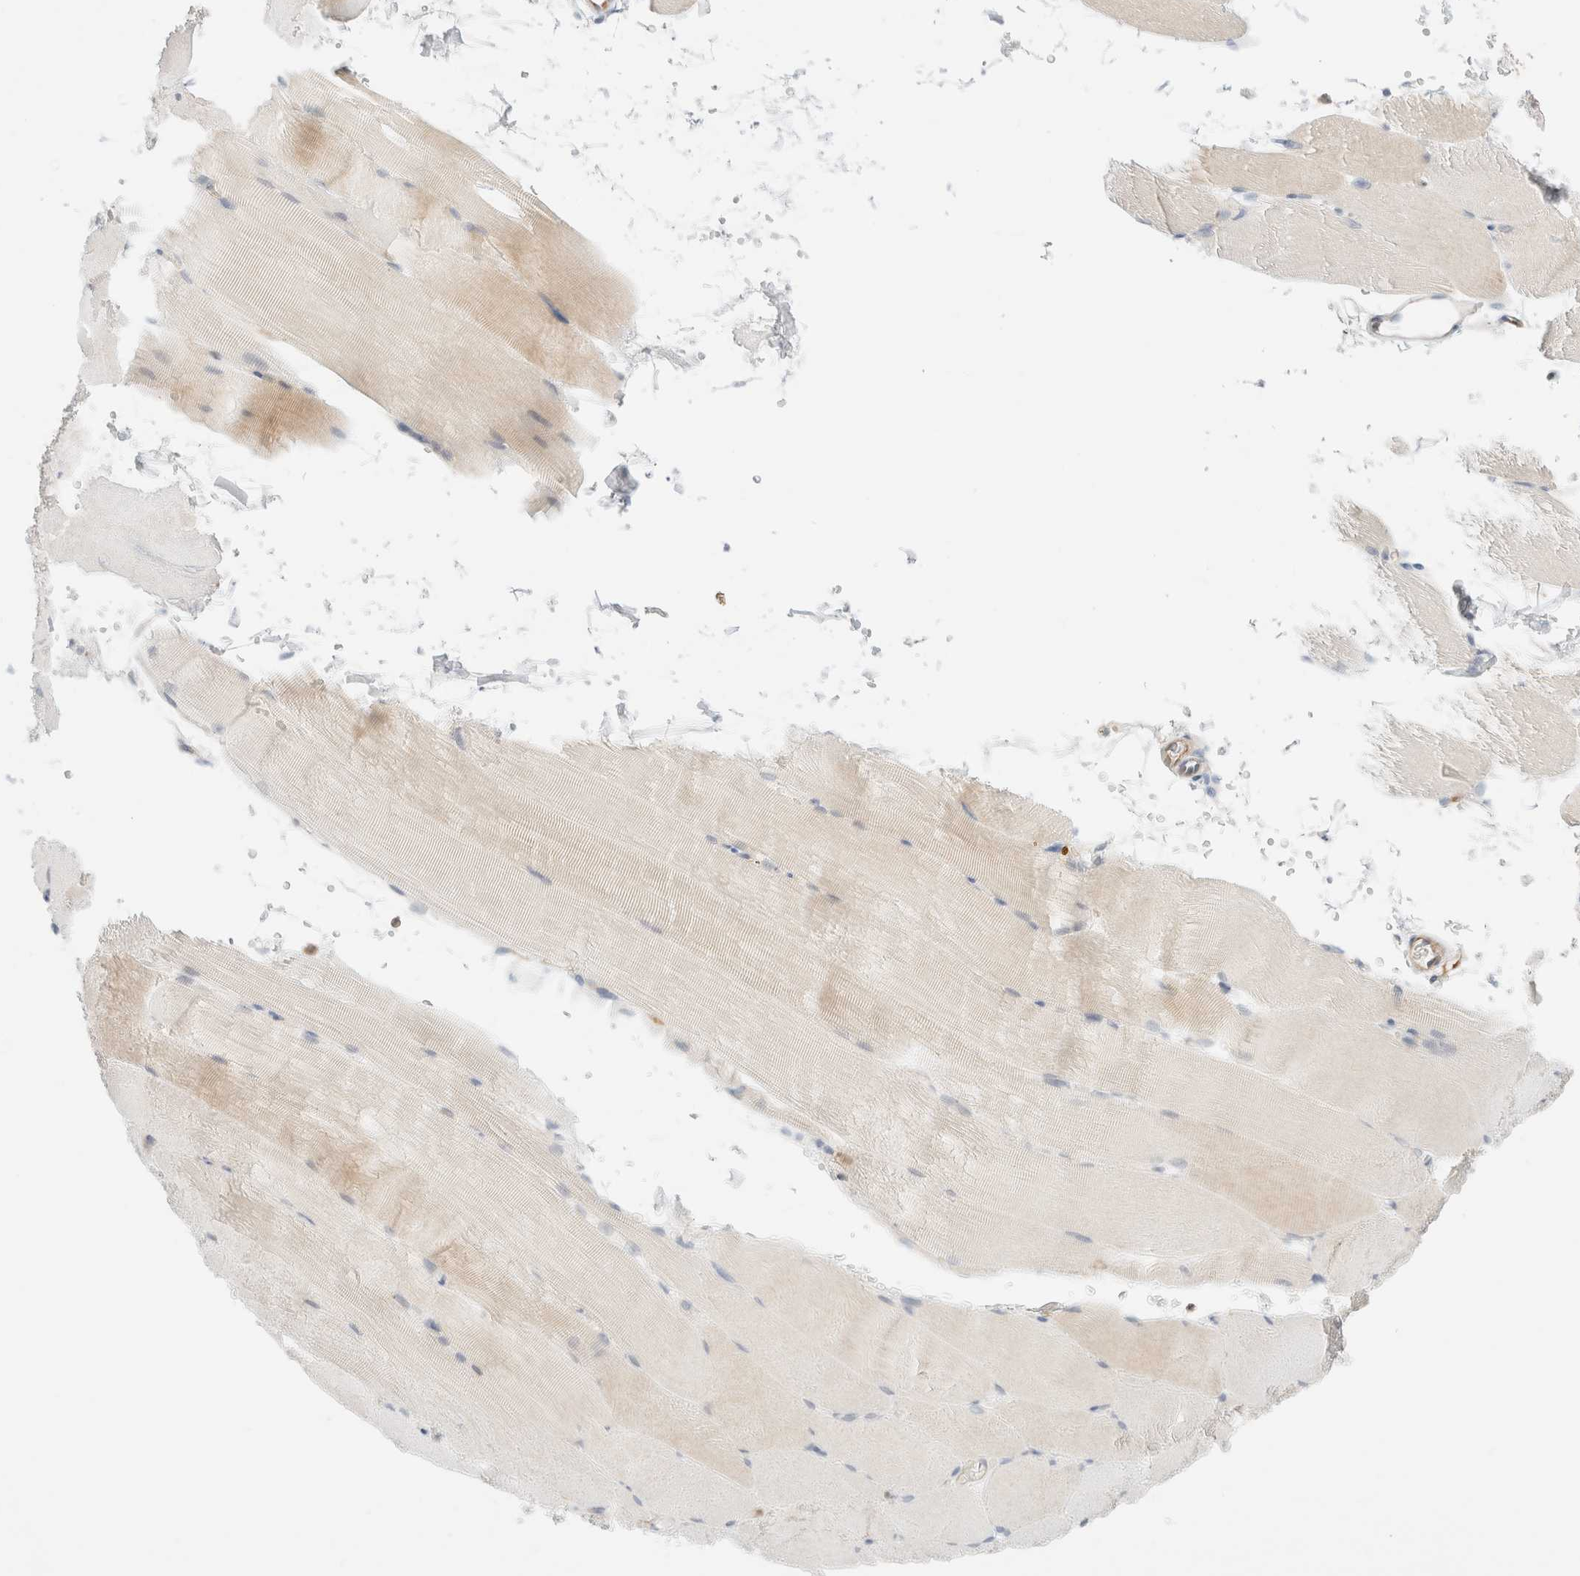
{"staining": {"intensity": "weak", "quantity": "<25%", "location": "cytoplasmic/membranous"}, "tissue": "skeletal muscle", "cell_type": "Myocytes", "image_type": "normal", "snomed": [{"axis": "morphology", "description": "Normal tissue, NOS"}, {"axis": "topography", "description": "Skeletal muscle"}, {"axis": "topography", "description": "Parathyroid gland"}], "caption": "High power microscopy photomicrograph of an immunohistochemistry micrograph of normal skeletal muscle, revealing no significant positivity in myocytes.", "gene": "UNC13B", "patient": {"sex": "female", "age": 37}}